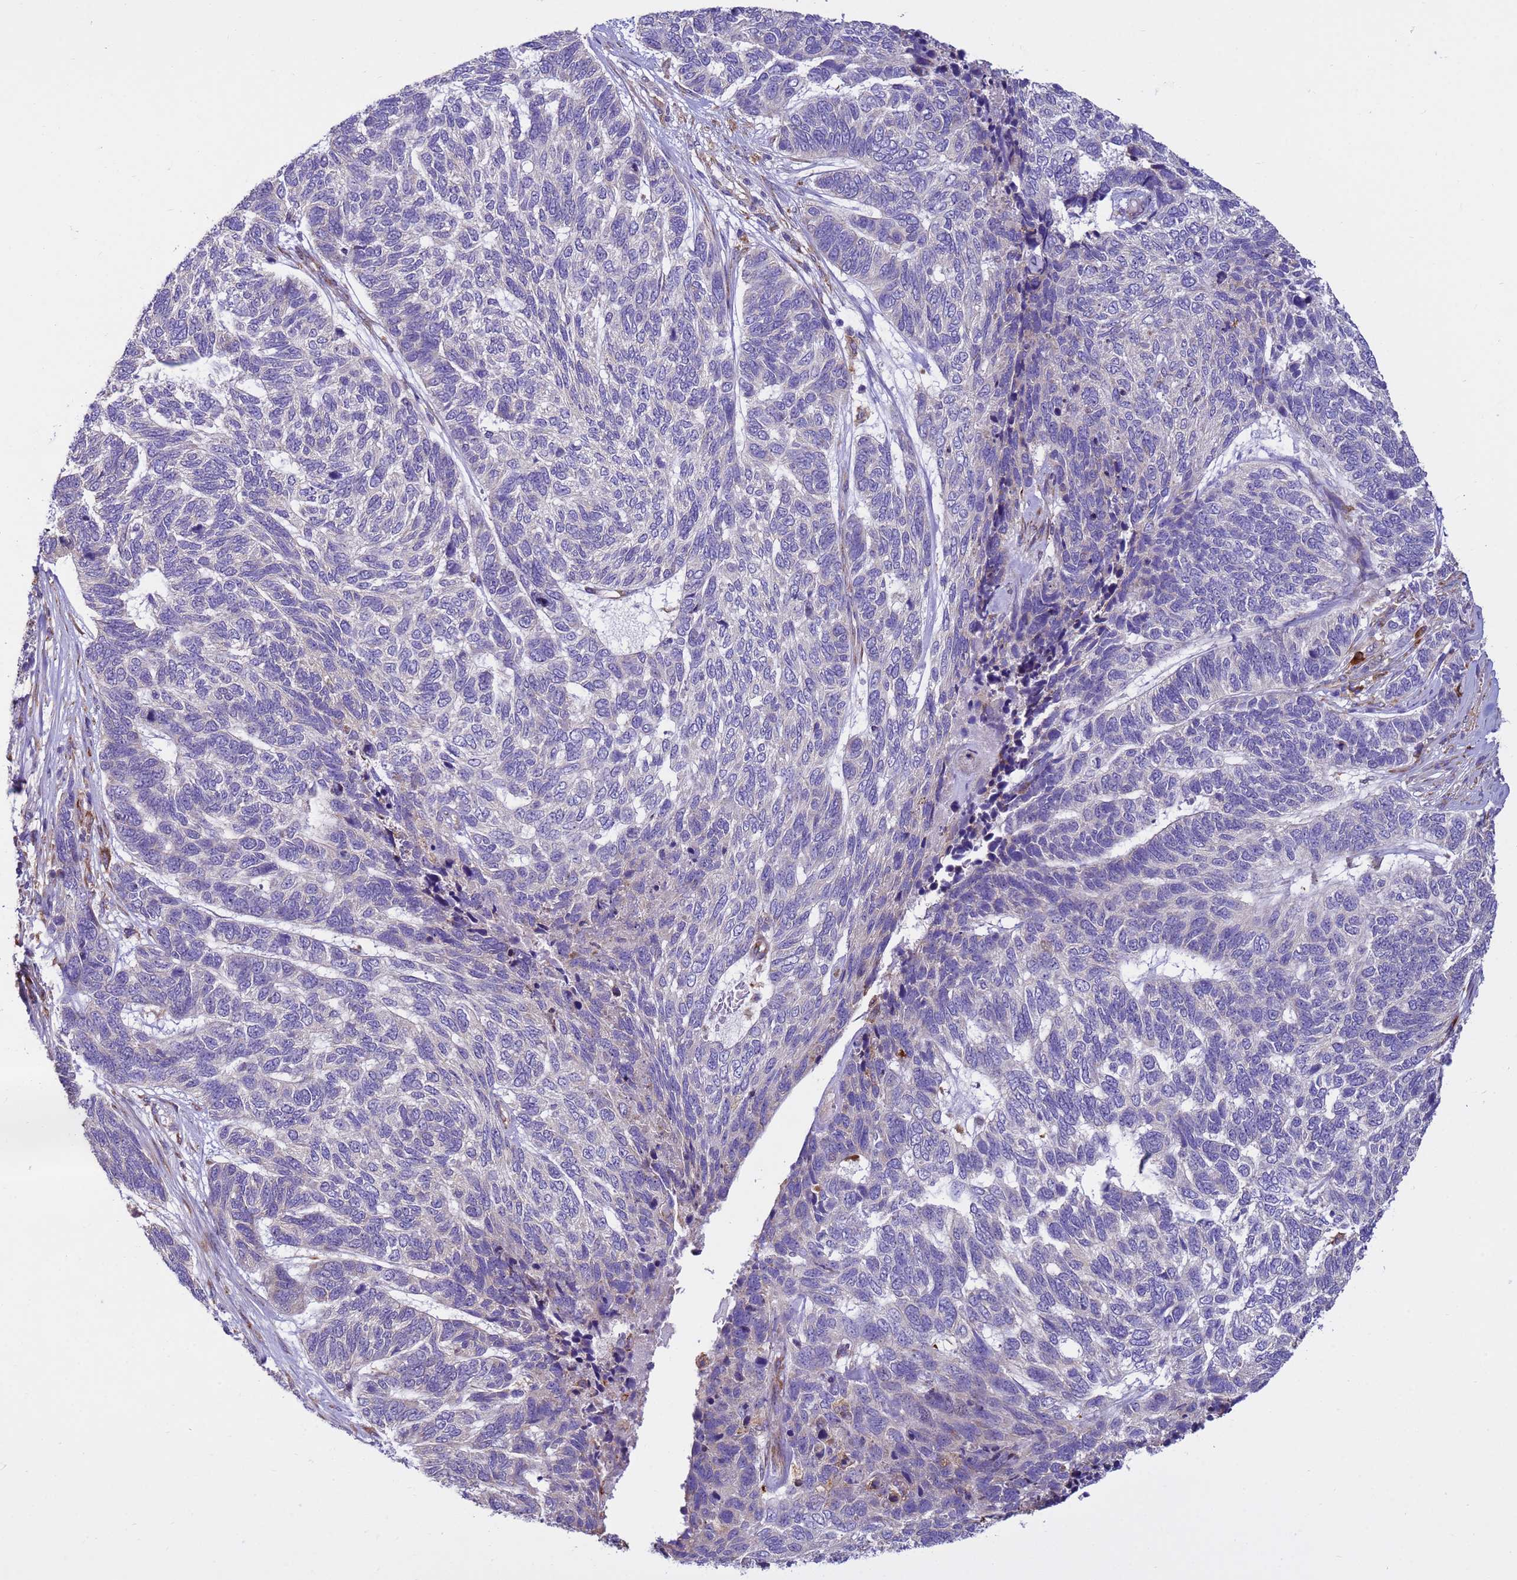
{"staining": {"intensity": "negative", "quantity": "none", "location": "none"}, "tissue": "skin cancer", "cell_type": "Tumor cells", "image_type": "cancer", "snomed": [{"axis": "morphology", "description": "Basal cell carcinoma"}, {"axis": "topography", "description": "Skin"}], "caption": "High power microscopy histopathology image of an IHC histopathology image of skin cancer, revealing no significant positivity in tumor cells. The staining was performed using DAB (3,3'-diaminobenzidine) to visualize the protein expression in brown, while the nuclei were stained in blue with hematoxylin (Magnification: 20x).", "gene": "THAP5", "patient": {"sex": "female", "age": 65}}